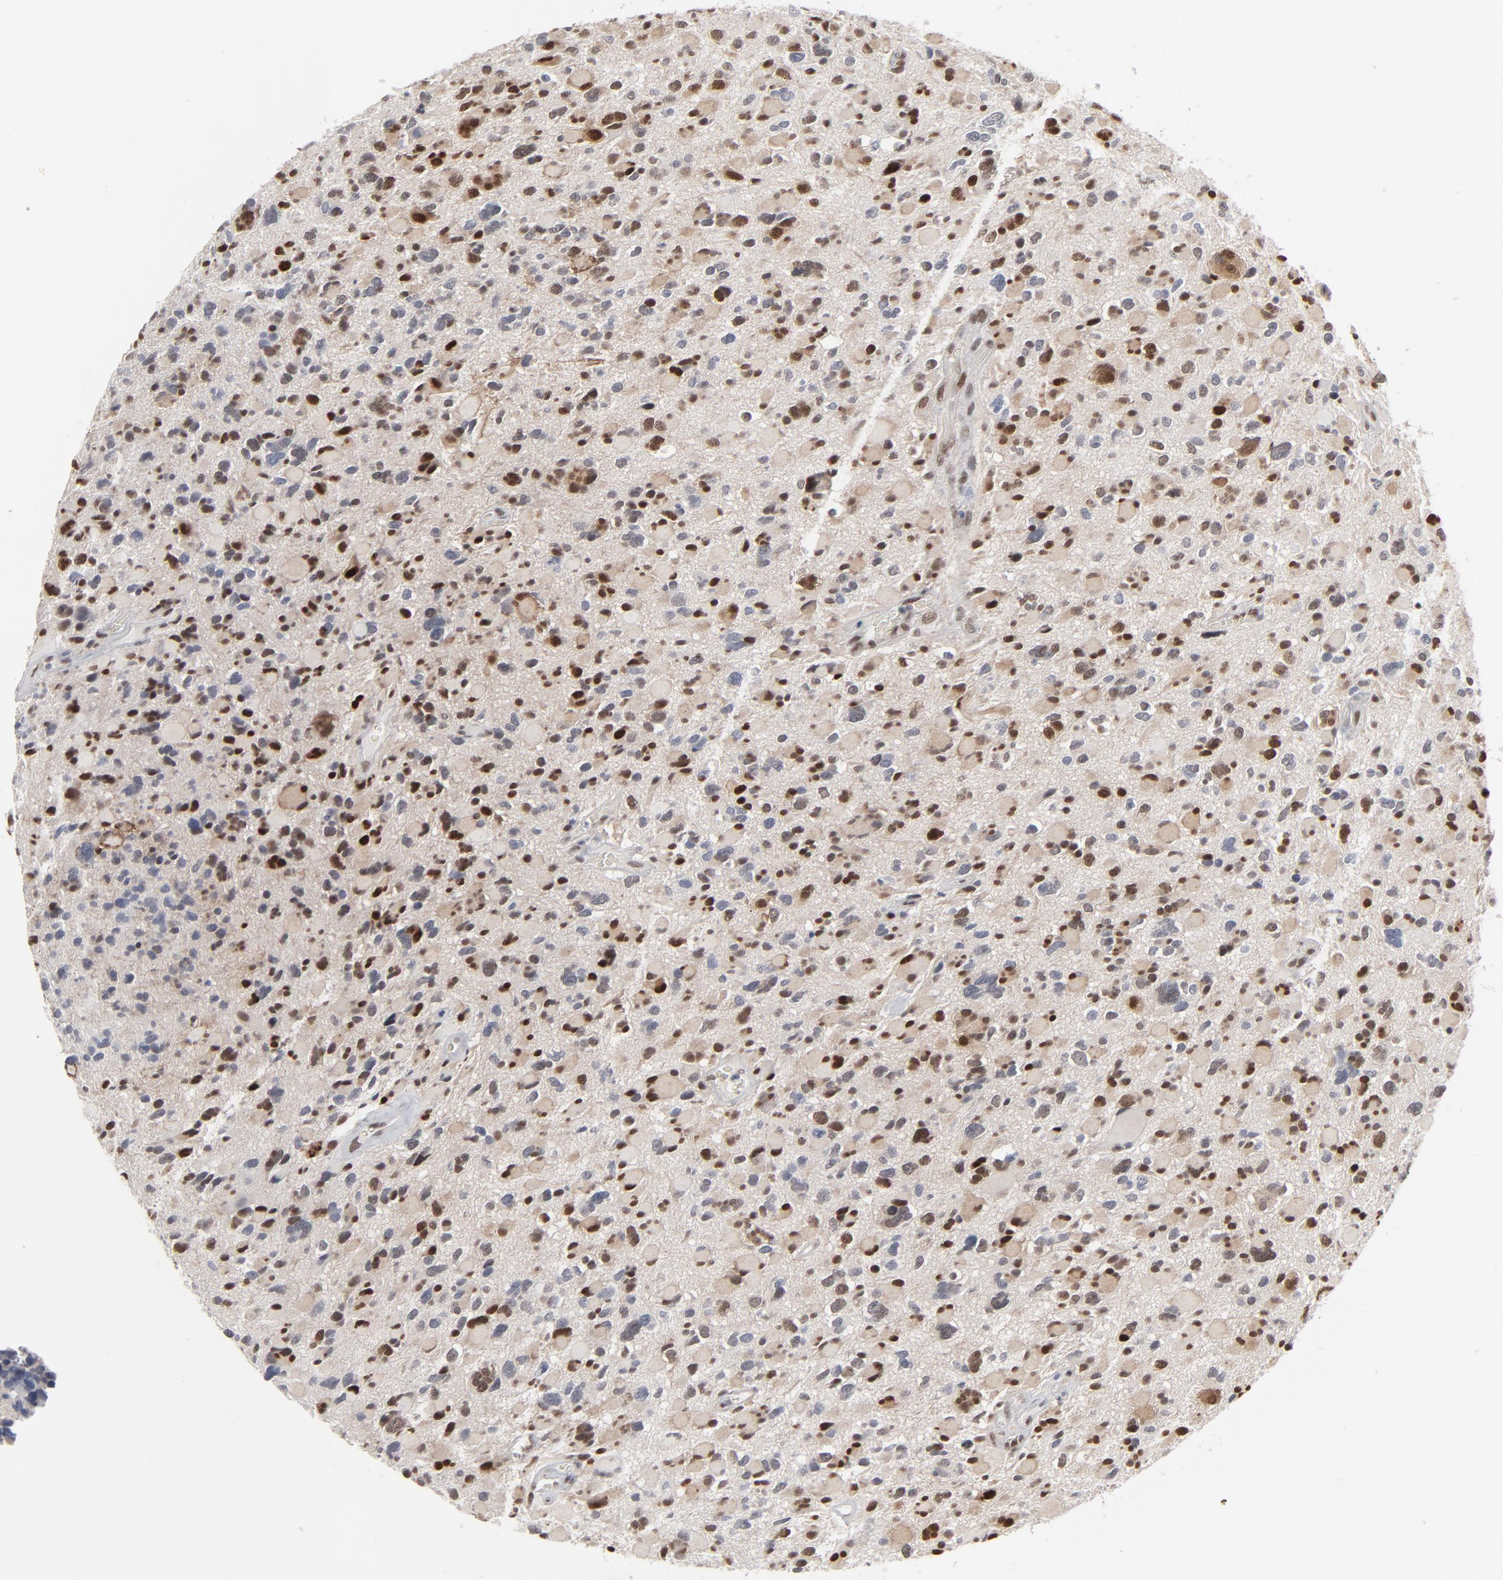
{"staining": {"intensity": "strong", "quantity": "25%-75%", "location": "nuclear"}, "tissue": "glioma", "cell_type": "Tumor cells", "image_type": "cancer", "snomed": [{"axis": "morphology", "description": "Glioma, malignant, High grade"}, {"axis": "topography", "description": "Brain"}], "caption": "There is high levels of strong nuclear positivity in tumor cells of malignant high-grade glioma, as demonstrated by immunohistochemical staining (brown color).", "gene": "IRF9", "patient": {"sex": "female", "age": 37}}